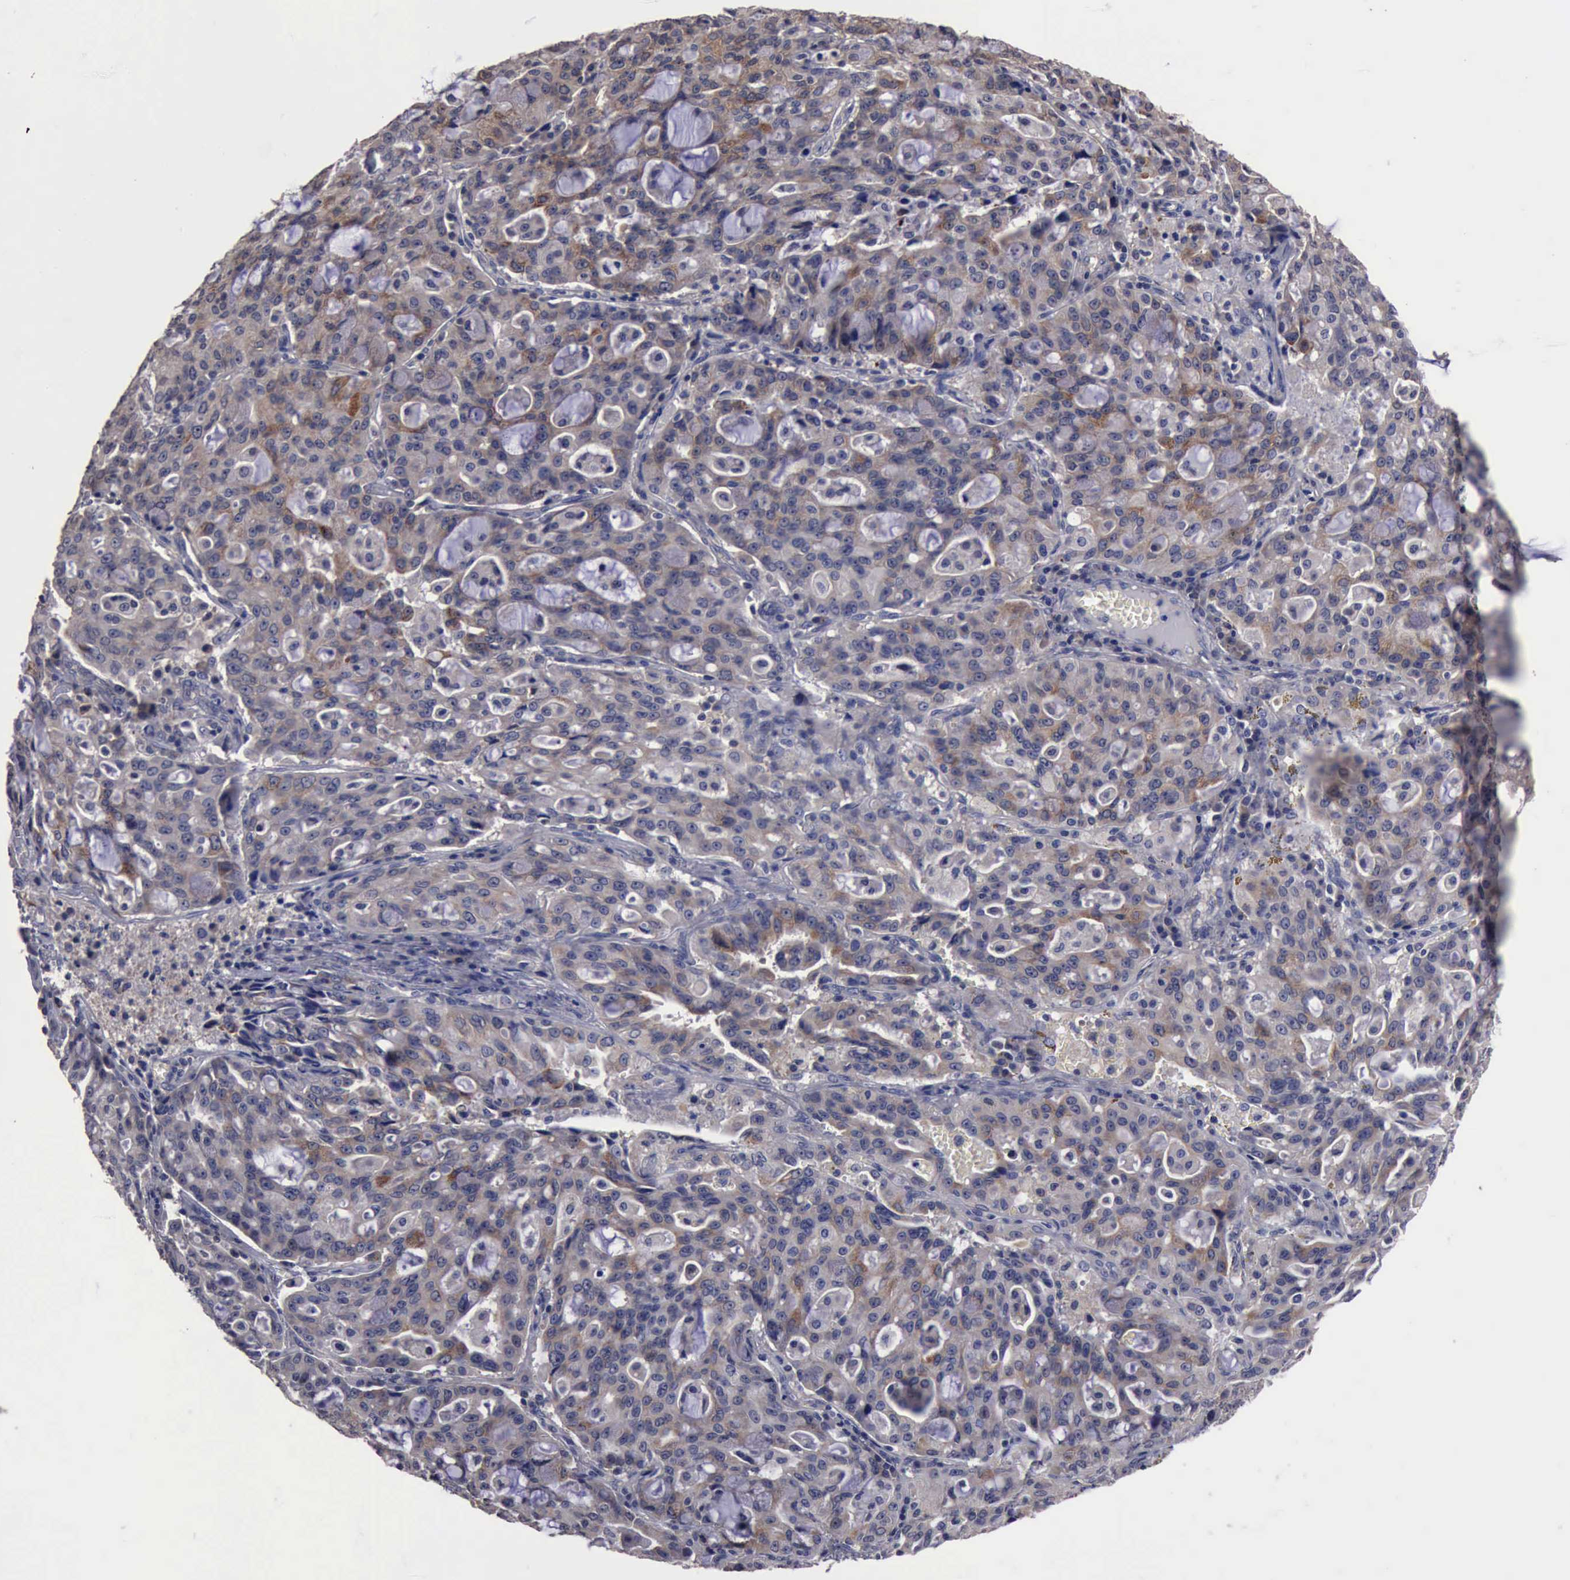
{"staining": {"intensity": "weak", "quantity": "<25%", "location": "cytoplasmic/membranous"}, "tissue": "lung cancer", "cell_type": "Tumor cells", "image_type": "cancer", "snomed": [{"axis": "morphology", "description": "Adenocarcinoma, NOS"}, {"axis": "topography", "description": "Lung"}], "caption": "DAB (3,3'-diaminobenzidine) immunohistochemical staining of lung cancer displays no significant staining in tumor cells.", "gene": "CRKL", "patient": {"sex": "female", "age": 44}}